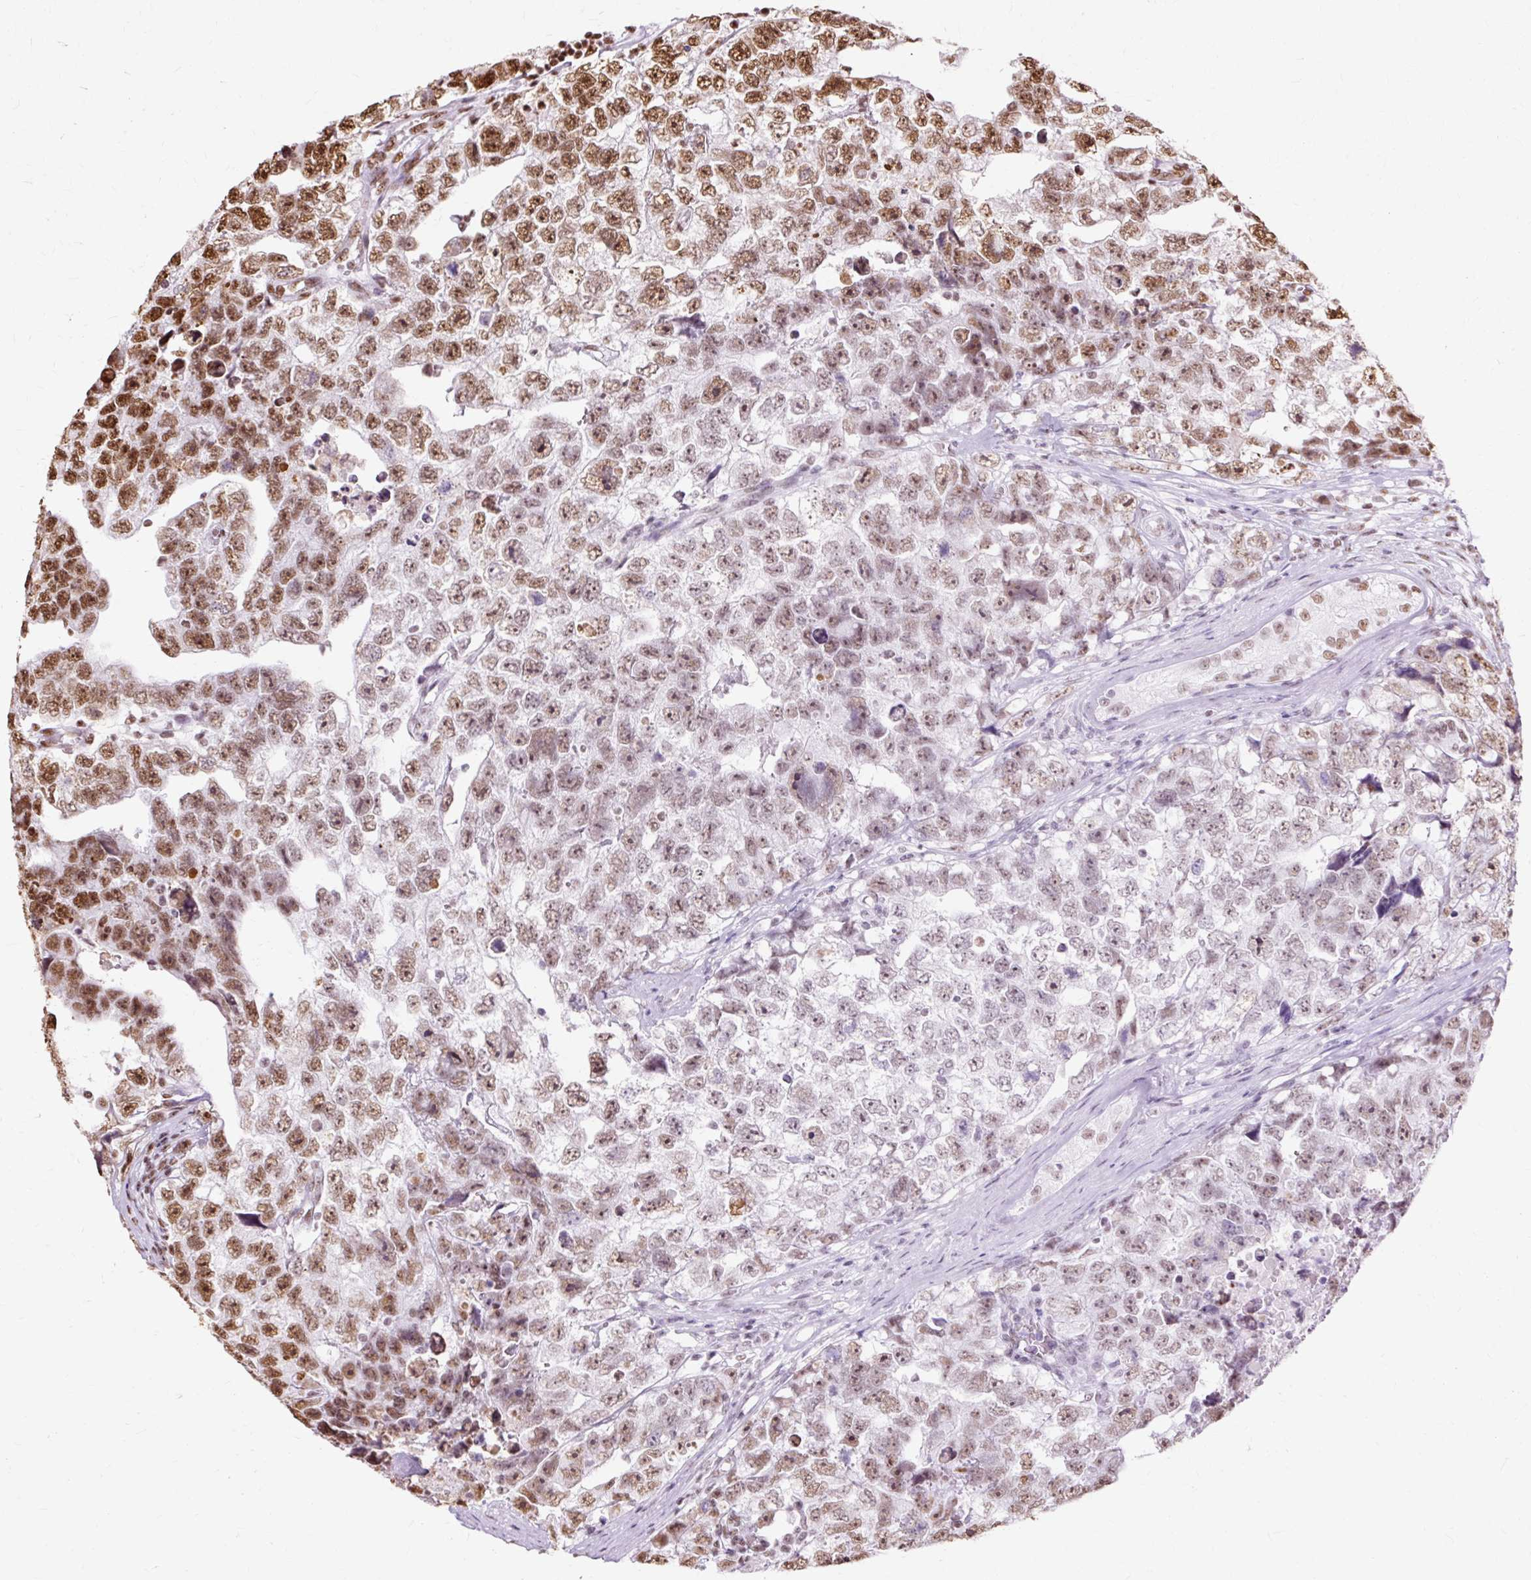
{"staining": {"intensity": "moderate", "quantity": "25%-75%", "location": "nuclear"}, "tissue": "testis cancer", "cell_type": "Tumor cells", "image_type": "cancer", "snomed": [{"axis": "morphology", "description": "Carcinoma, Embryonal, NOS"}, {"axis": "topography", "description": "Testis"}], "caption": "Tumor cells exhibit moderate nuclear expression in approximately 25%-75% of cells in testis cancer (embryonal carcinoma). (Stains: DAB in brown, nuclei in blue, Microscopy: brightfield microscopy at high magnification).", "gene": "XRCC6", "patient": {"sex": "male", "age": 22}}